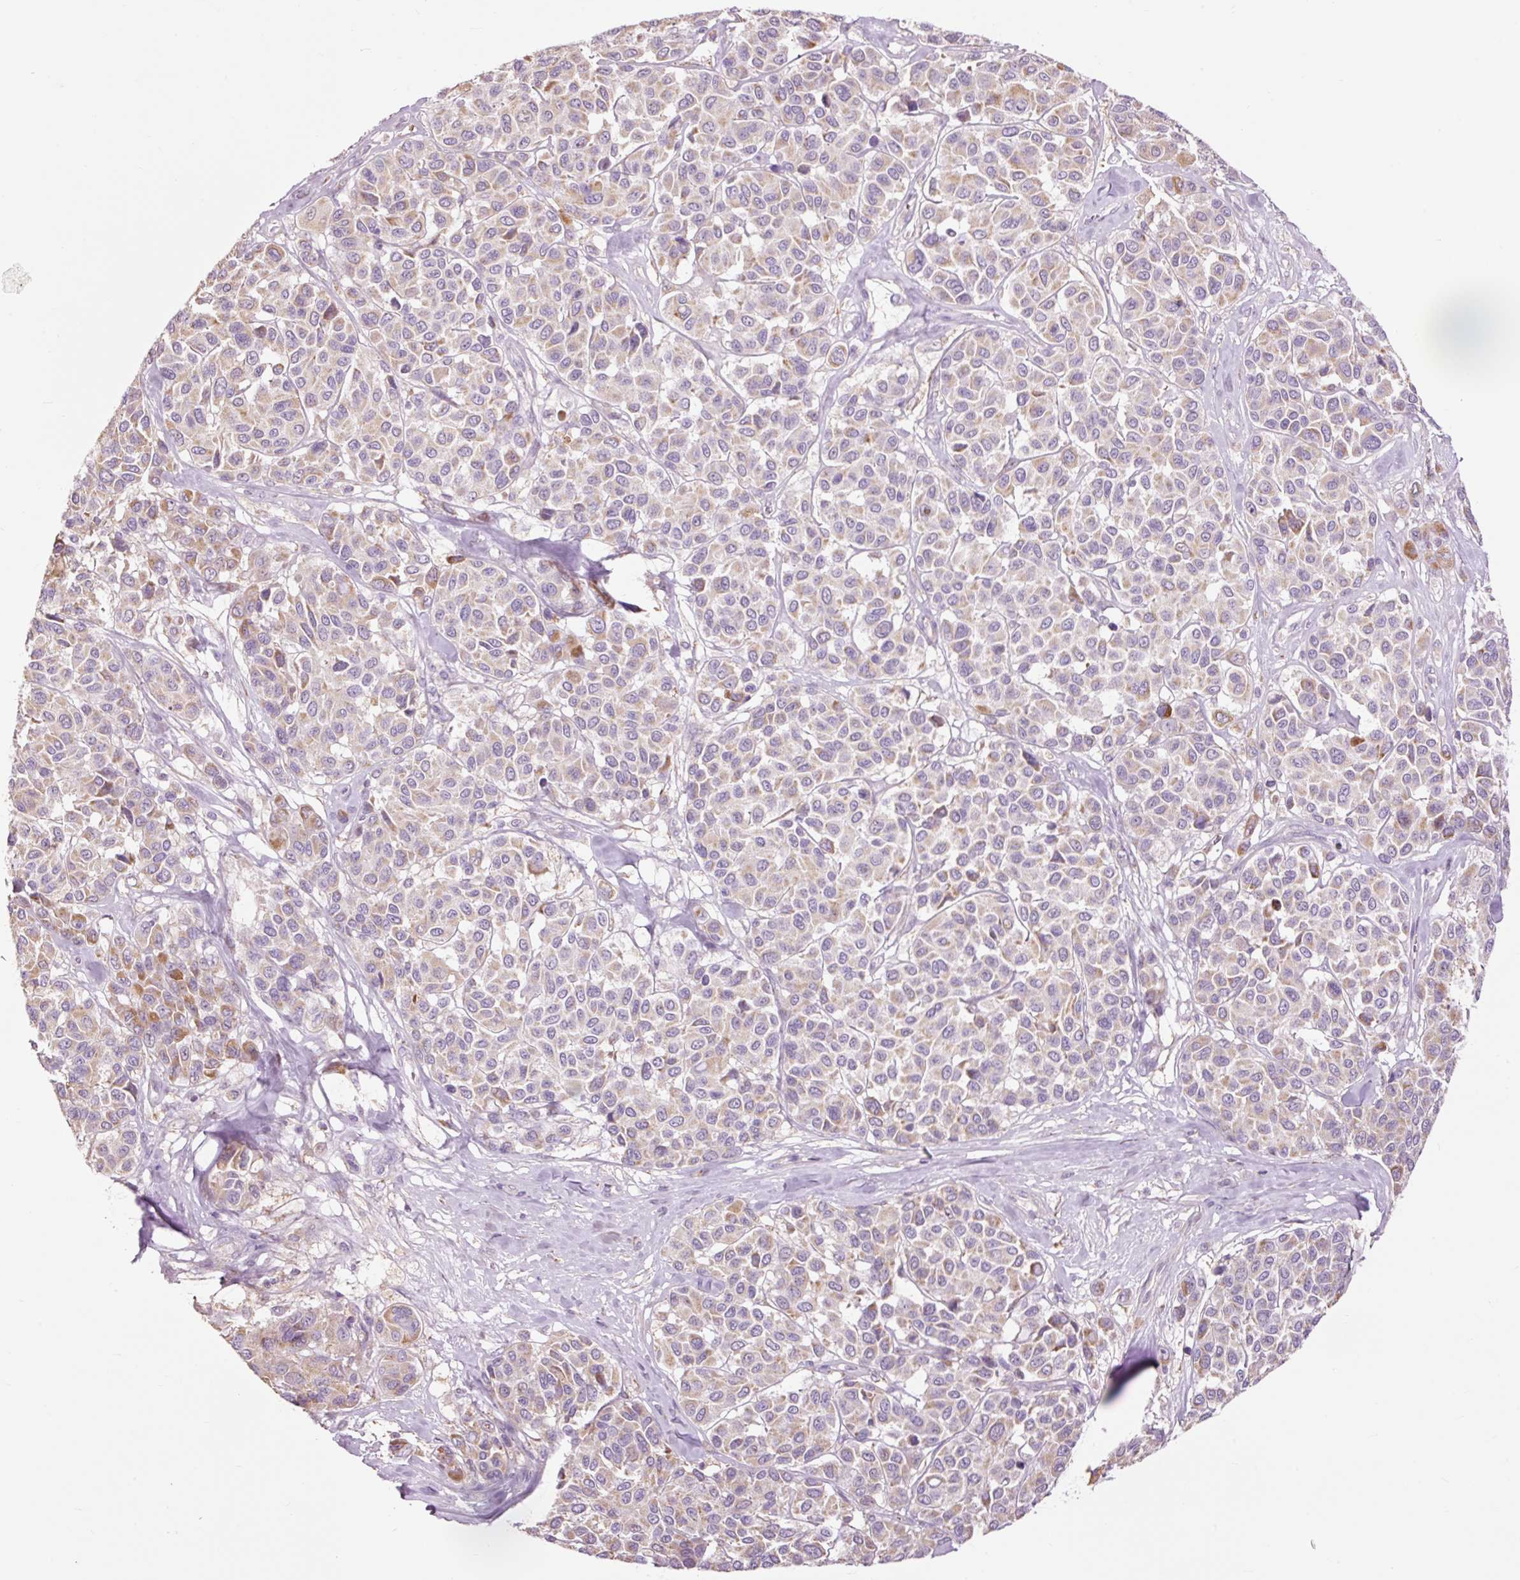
{"staining": {"intensity": "weak", "quantity": "25%-75%", "location": "cytoplasmic/membranous"}, "tissue": "melanoma", "cell_type": "Tumor cells", "image_type": "cancer", "snomed": [{"axis": "morphology", "description": "Malignant melanoma, NOS"}, {"axis": "topography", "description": "Skin"}], "caption": "Weak cytoplasmic/membranous protein staining is appreciated in approximately 25%-75% of tumor cells in malignant melanoma.", "gene": "PRDX5", "patient": {"sex": "female", "age": 66}}